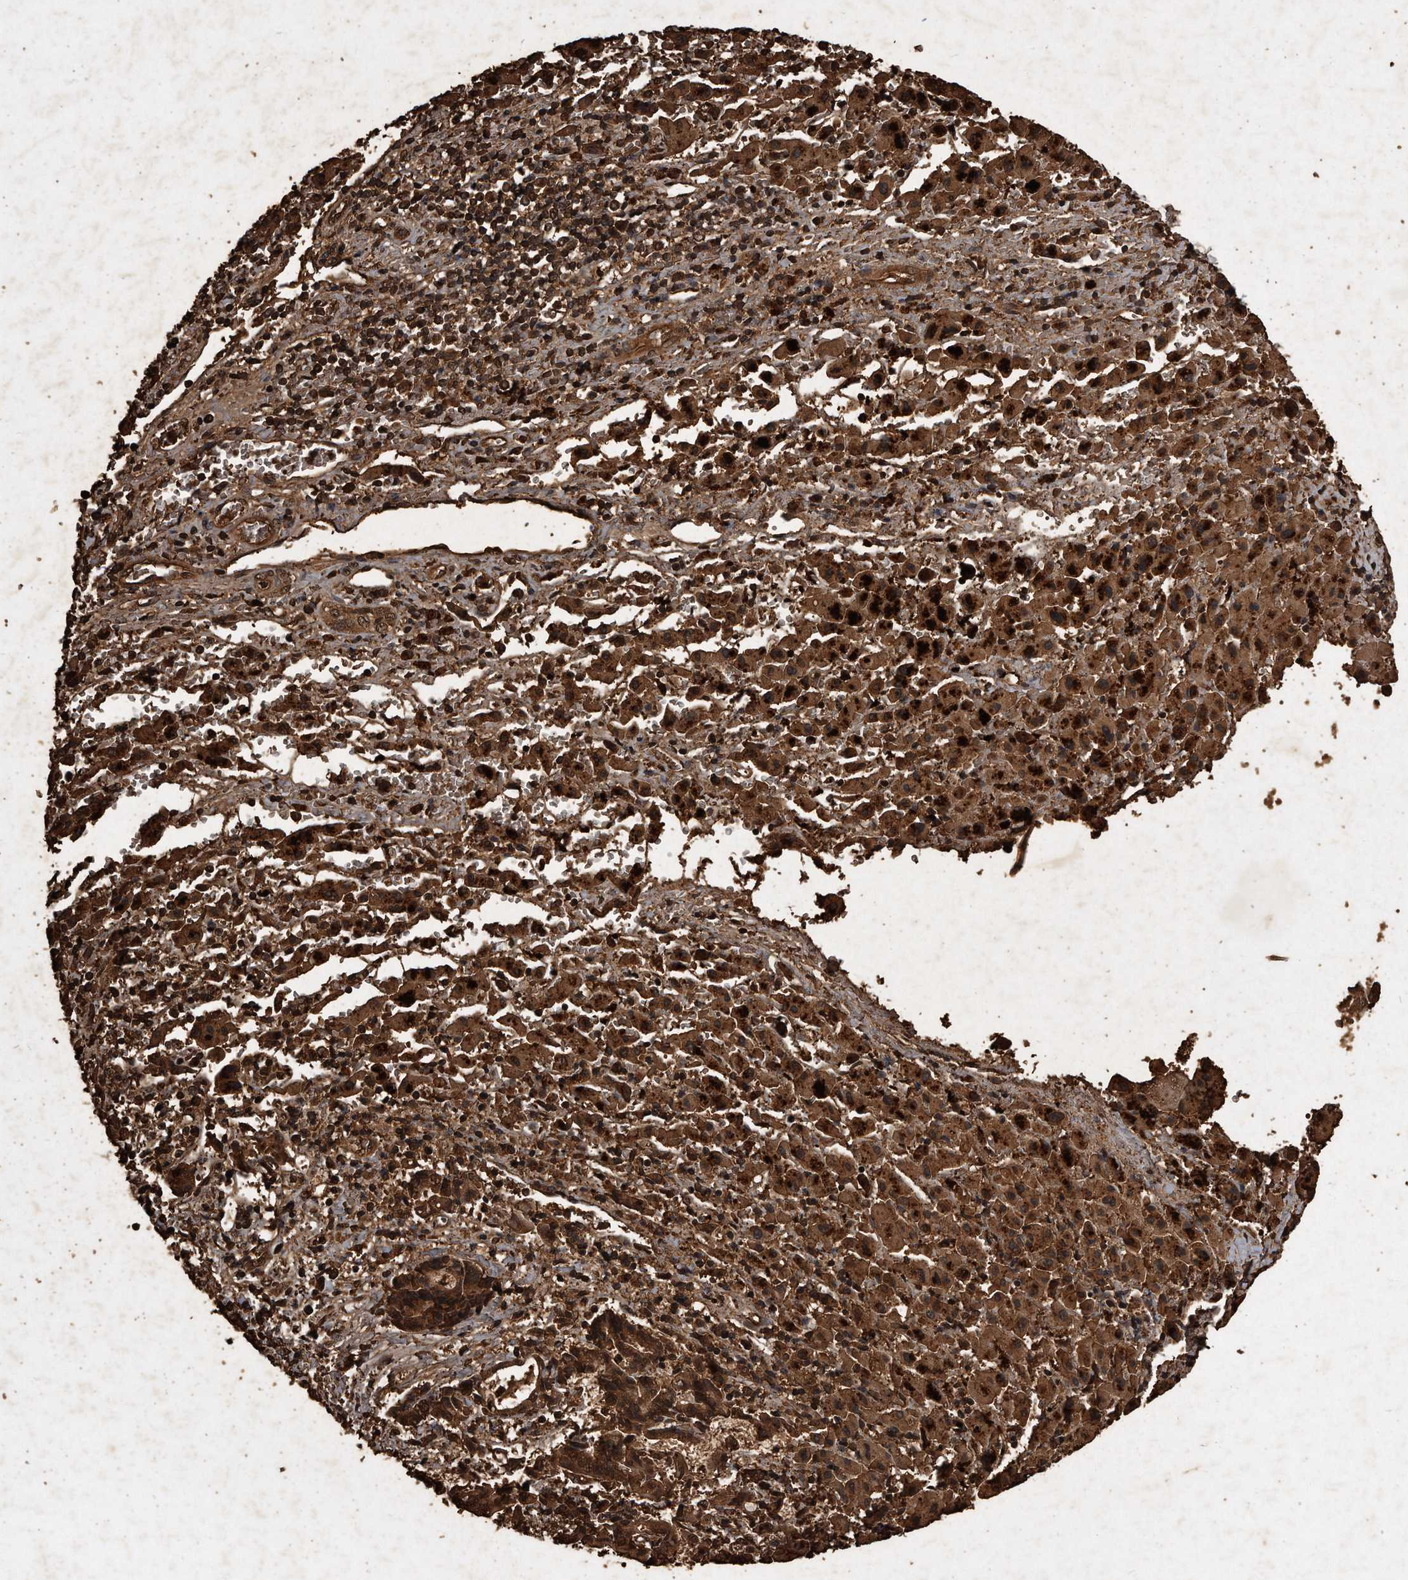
{"staining": {"intensity": "strong", "quantity": ">75%", "location": "cytoplasmic/membranous,nuclear"}, "tissue": "liver cancer", "cell_type": "Tumor cells", "image_type": "cancer", "snomed": [{"axis": "morphology", "description": "Cholangiocarcinoma"}, {"axis": "topography", "description": "Liver"}], "caption": "High-magnification brightfield microscopy of liver cholangiocarcinoma stained with DAB (brown) and counterstained with hematoxylin (blue). tumor cells exhibit strong cytoplasmic/membranous and nuclear positivity is present in approximately>75% of cells. (DAB (3,3'-diaminobenzidine) IHC, brown staining for protein, blue staining for nuclei).", "gene": "CFLAR", "patient": {"sex": "male", "age": 57}}